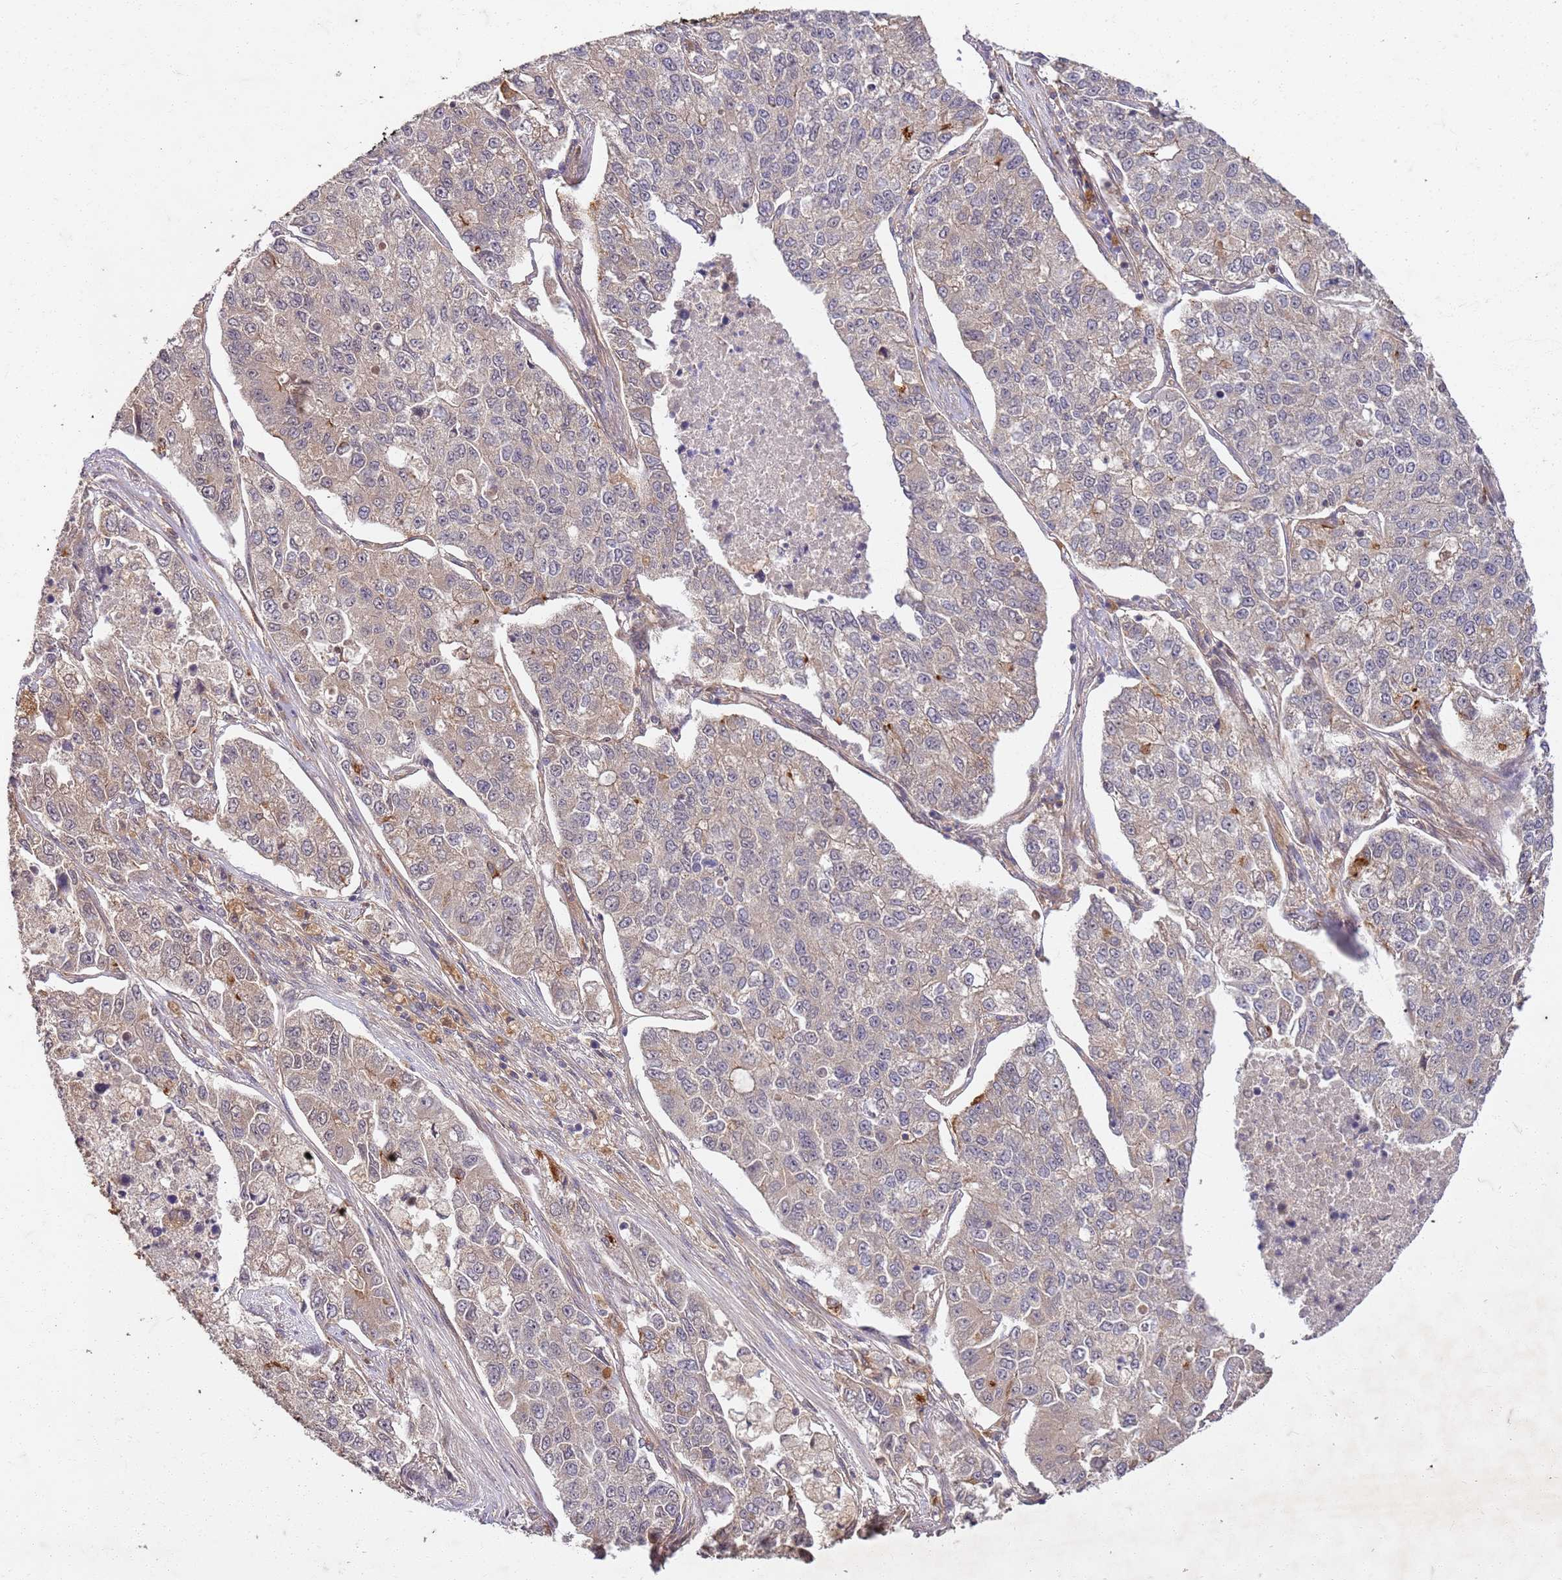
{"staining": {"intensity": "weak", "quantity": "<25%", "location": "cytoplasmic/membranous"}, "tissue": "lung cancer", "cell_type": "Tumor cells", "image_type": "cancer", "snomed": [{"axis": "morphology", "description": "Adenocarcinoma, NOS"}, {"axis": "topography", "description": "Lung"}], "caption": "Micrograph shows no protein staining in tumor cells of adenocarcinoma (lung) tissue.", "gene": "UBE3A", "patient": {"sex": "male", "age": 49}}